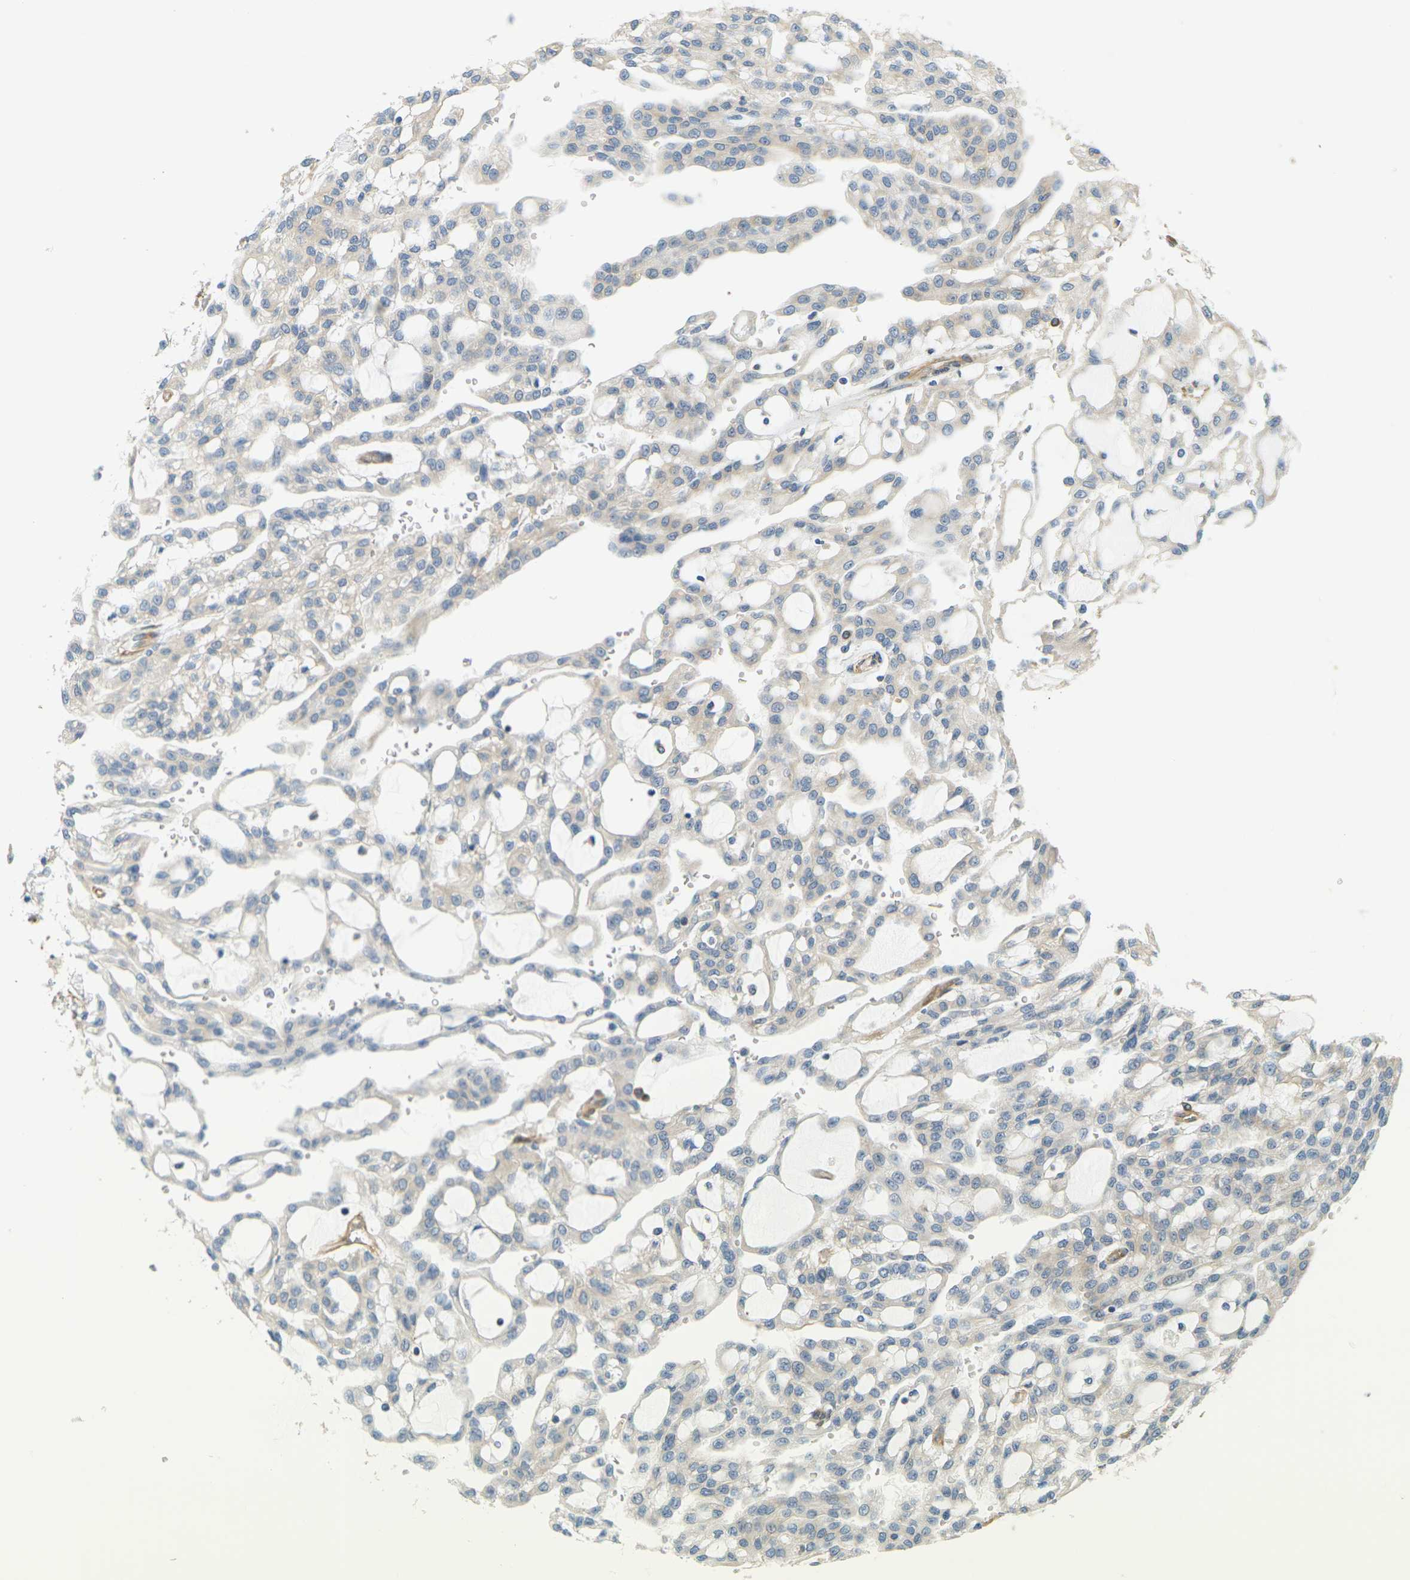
{"staining": {"intensity": "moderate", "quantity": "<25%", "location": "cytoplasmic/membranous"}, "tissue": "renal cancer", "cell_type": "Tumor cells", "image_type": "cancer", "snomed": [{"axis": "morphology", "description": "Adenocarcinoma, NOS"}, {"axis": "topography", "description": "Kidney"}], "caption": "Protein staining shows moderate cytoplasmic/membranous positivity in about <25% of tumor cells in renal adenocarcinoma. (DAB IHC with brightfield microscopy, high magnification).", "gene": "CYTH3", "patient": {"sex": "male", "age": 63}}